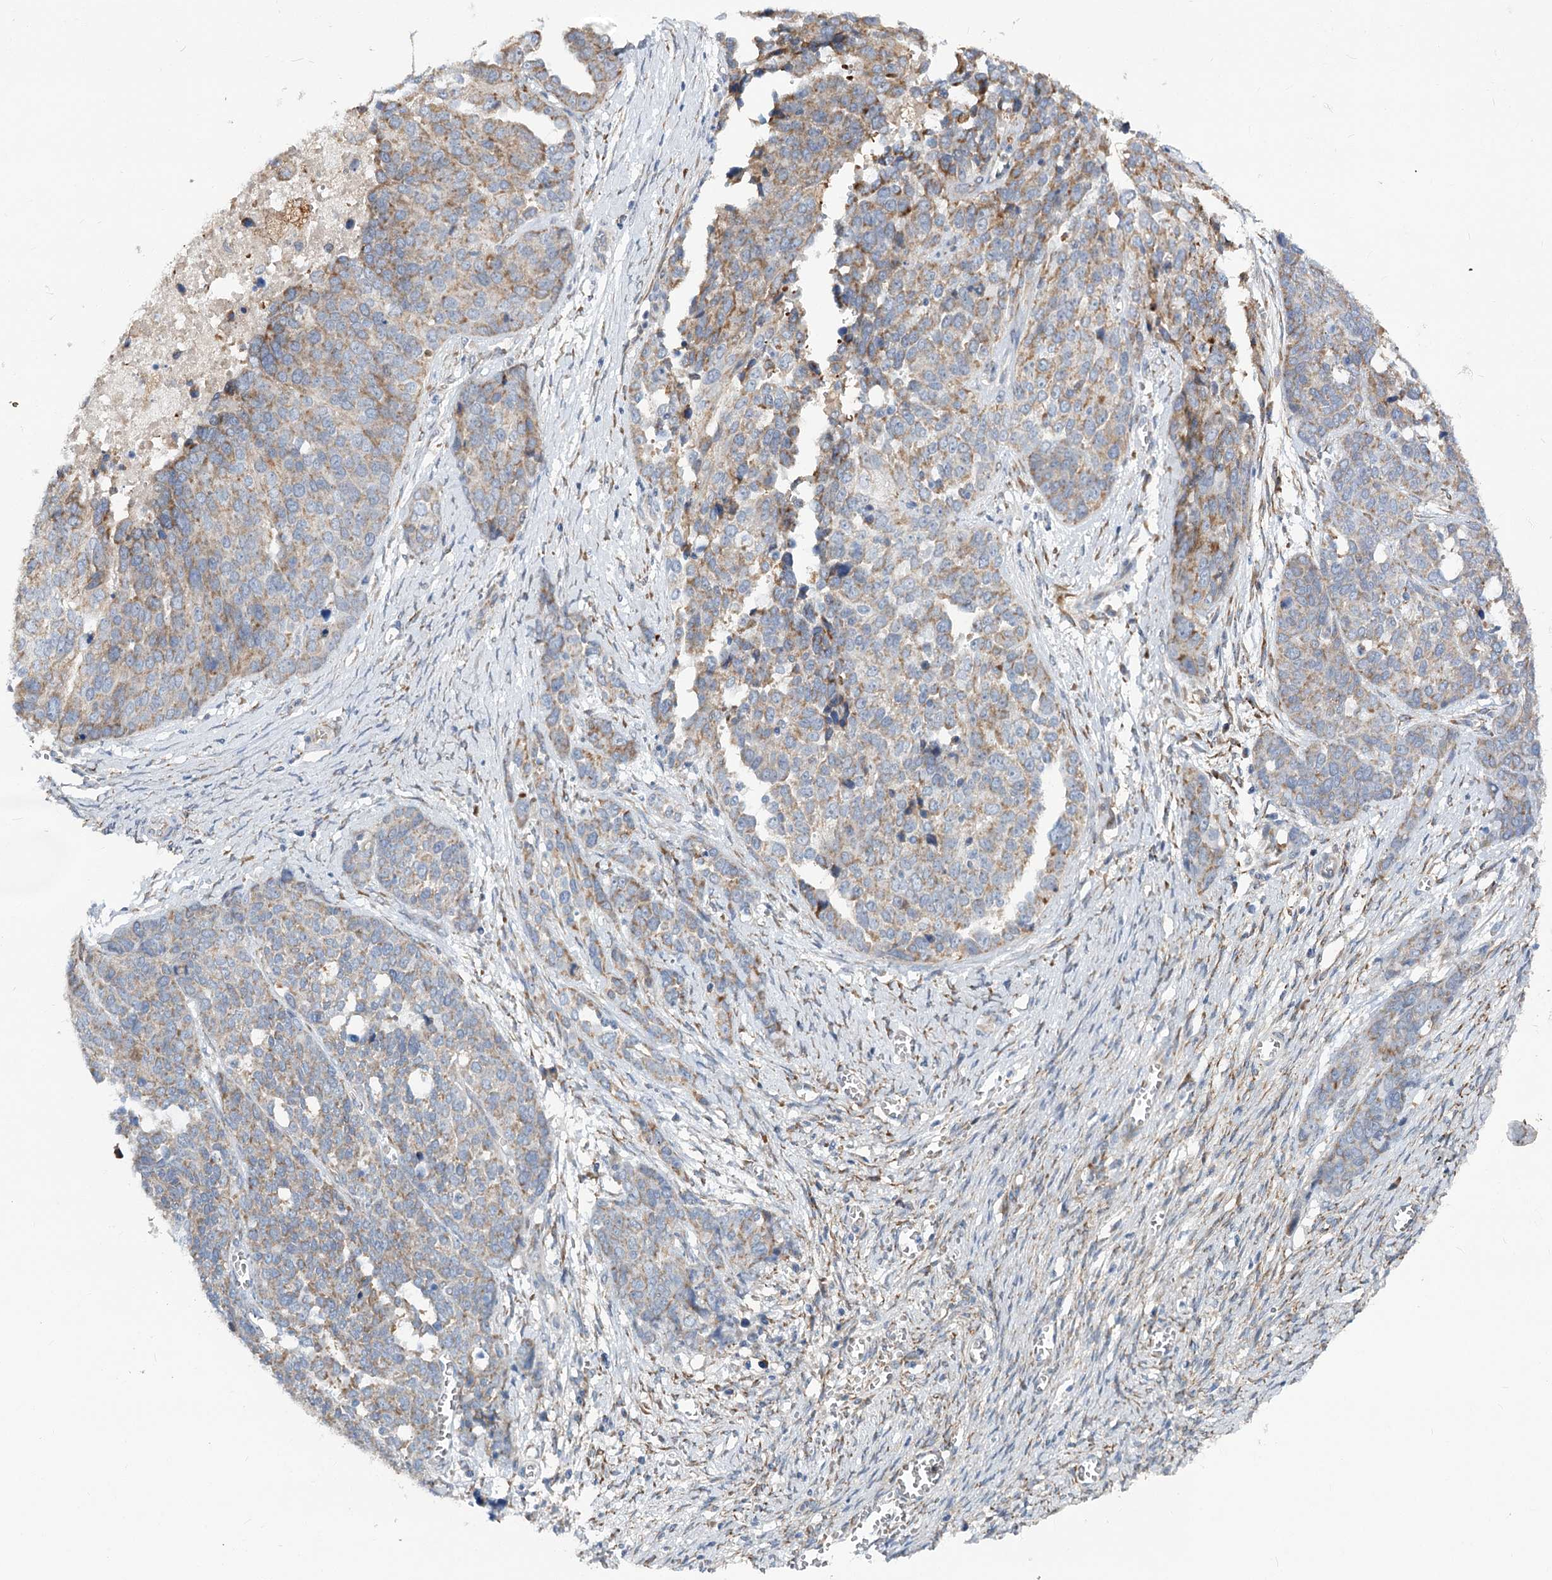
{"staining": {"intensity": "weak", "quantity": ">75%", "location": "cytoplasmic/membranous"}, "tissue": "ovarian cancer", "cell_type": "Tumor cells", "image_type": "cancer", "snomed": [{"axis": "morphology", "description": "Cystadenocarcinoma, serous, NOS"}, {"axis": "topography", "description": "Ovary"}], "caption": "Tumor cells demonstrate low levels of weak cytoplasmic/membranous staining in about >75% of cells in human ovarian serous cystadenocarcinoma. The protein is shown in brown color, while the nuclei are stained blue.", "gene": "CIB4", "patient": {"sex": "female", "age": 44}}